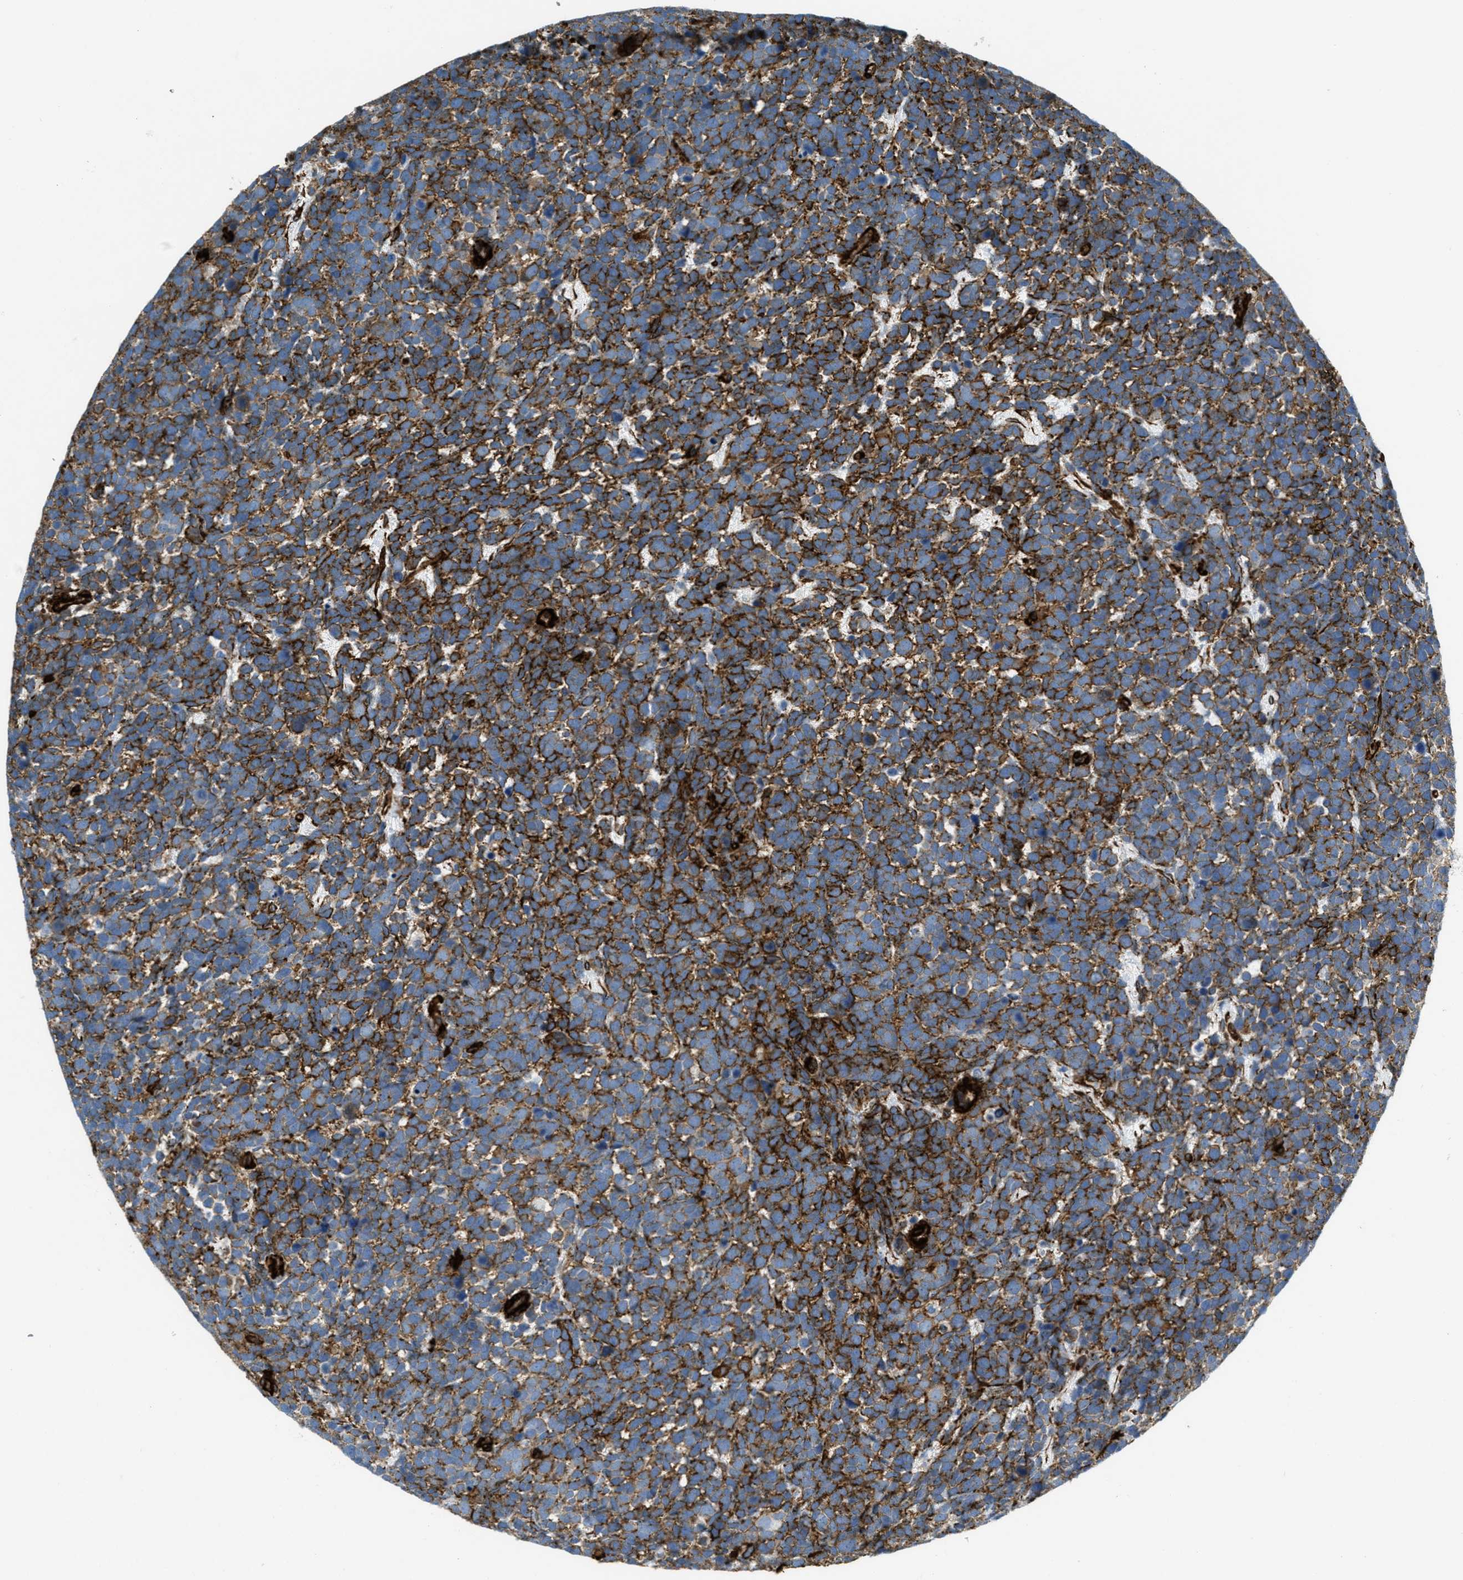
{"staining": {"intensity": "strong", "quantity": ">75%", "location": "cytoplasmic/membranous"}, "tissue": "urothelial cancer", "cell_type": "Tumor cells", "image_type": "cancer", "snomed": [{"axis": "morphology", "description": "Urothelial carcinoma, High grade"}, {"axis": "topography", "description": "Urinary bladder"}], "caption": "Immunohistochemistry photomicrograph of neoplastic tissue: human high-grade urothelial carcinoma stained using IHC reveals high levels of strong protein expression localized specifically in the cytoplasmic/membranous of tumor cells, appearing as a cytoplasmic/membranous brown color.", "gene": "CALD1", "patient": {"sex": "female", "age": 82}}